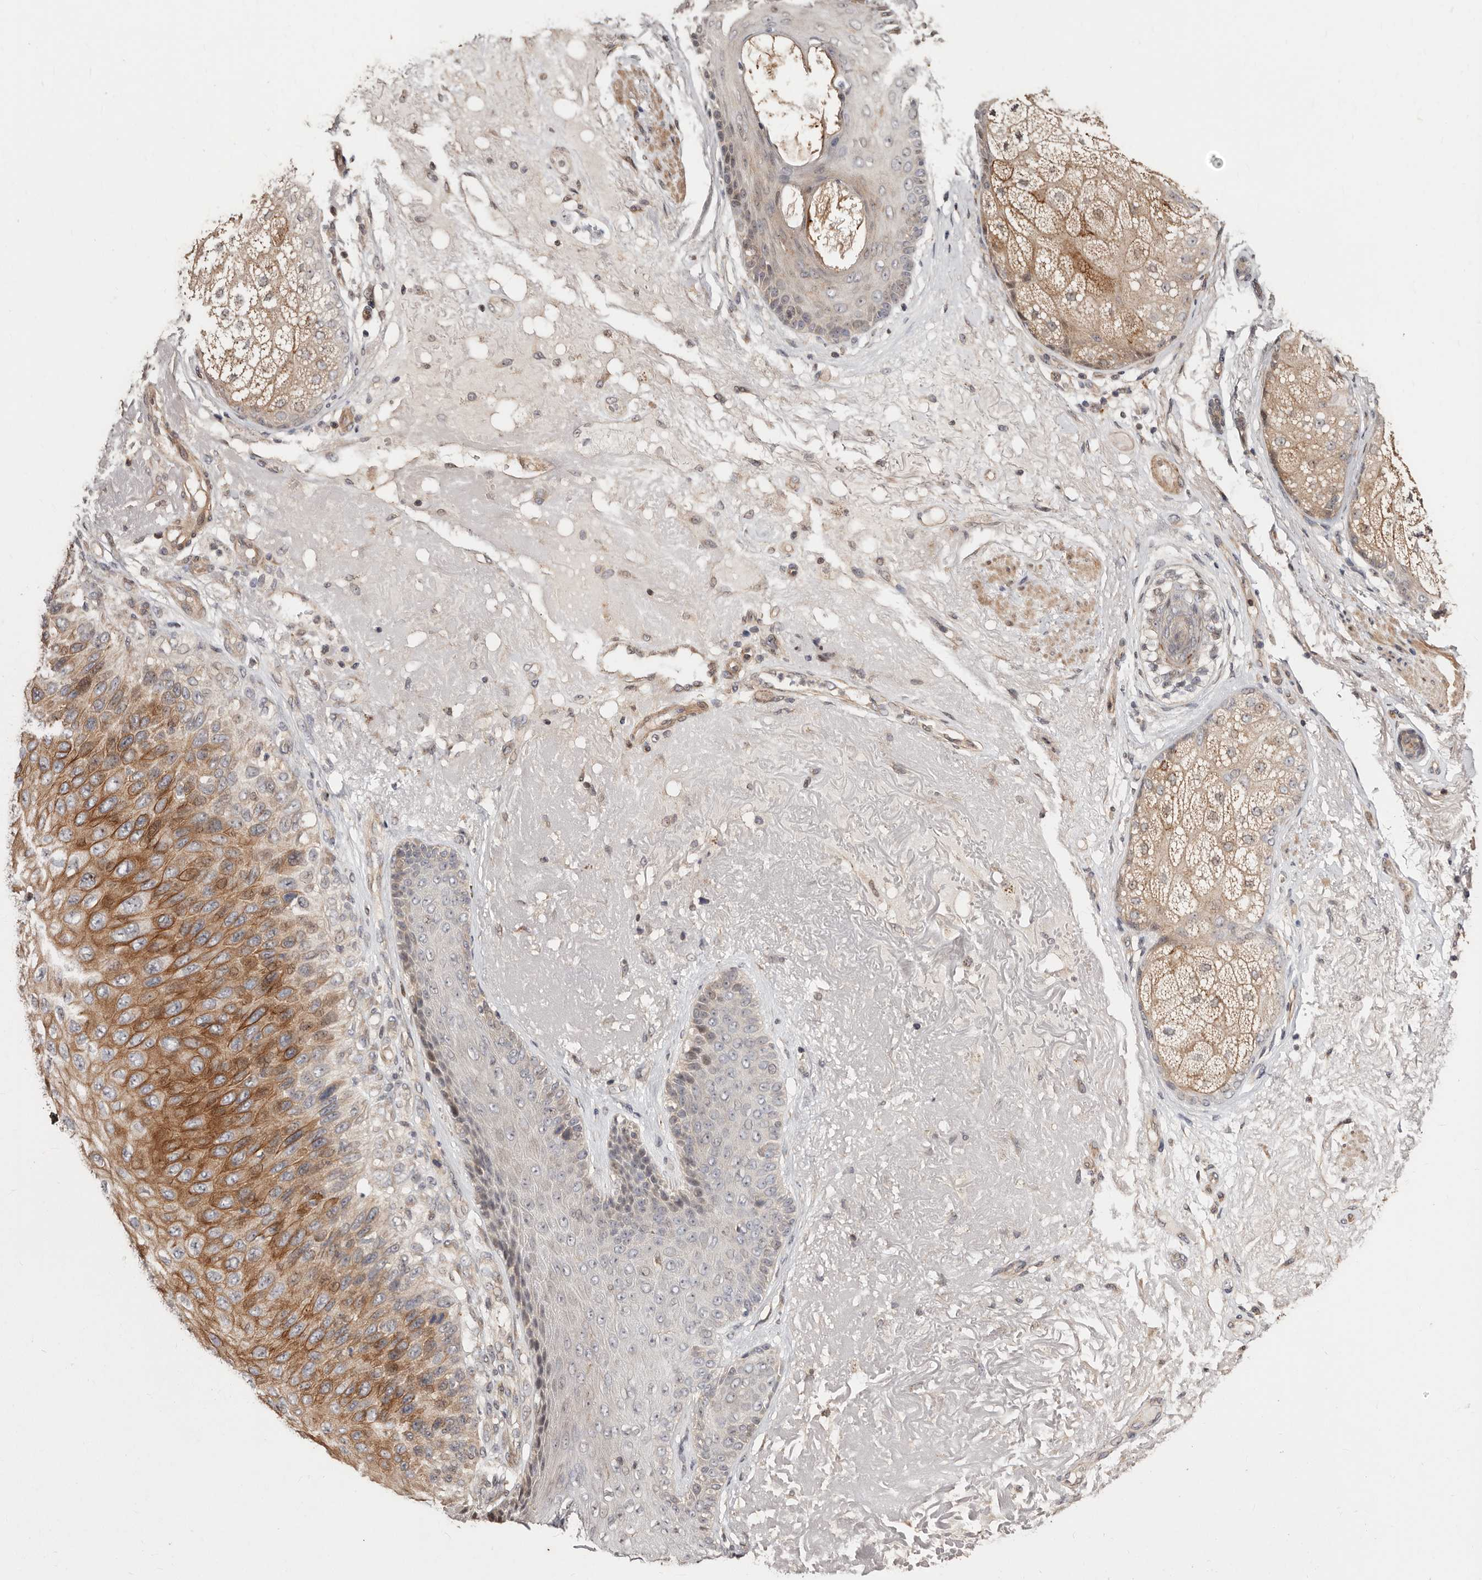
{"staining": {"intensity": "moderate", "quantity": "25%-75%", "location": "cytoplasmic/membranous"}, "tissue": "skin cancer", "cell_type": "Tumor cells", "image_type": "cancer", "snomed": [{"axis": "morphology", "description": "Squamous cell carcinoma, NOS"}, {"axis": "topography", "description": "Skin"}], "caption": "Protein positivity by IHC displays moderate cytoplasmic/membranous expression in about 25%-75% of tumor cells in skin cancer.", "gene": "APOL6", "patient": {"sex": "female", "age": 88}}